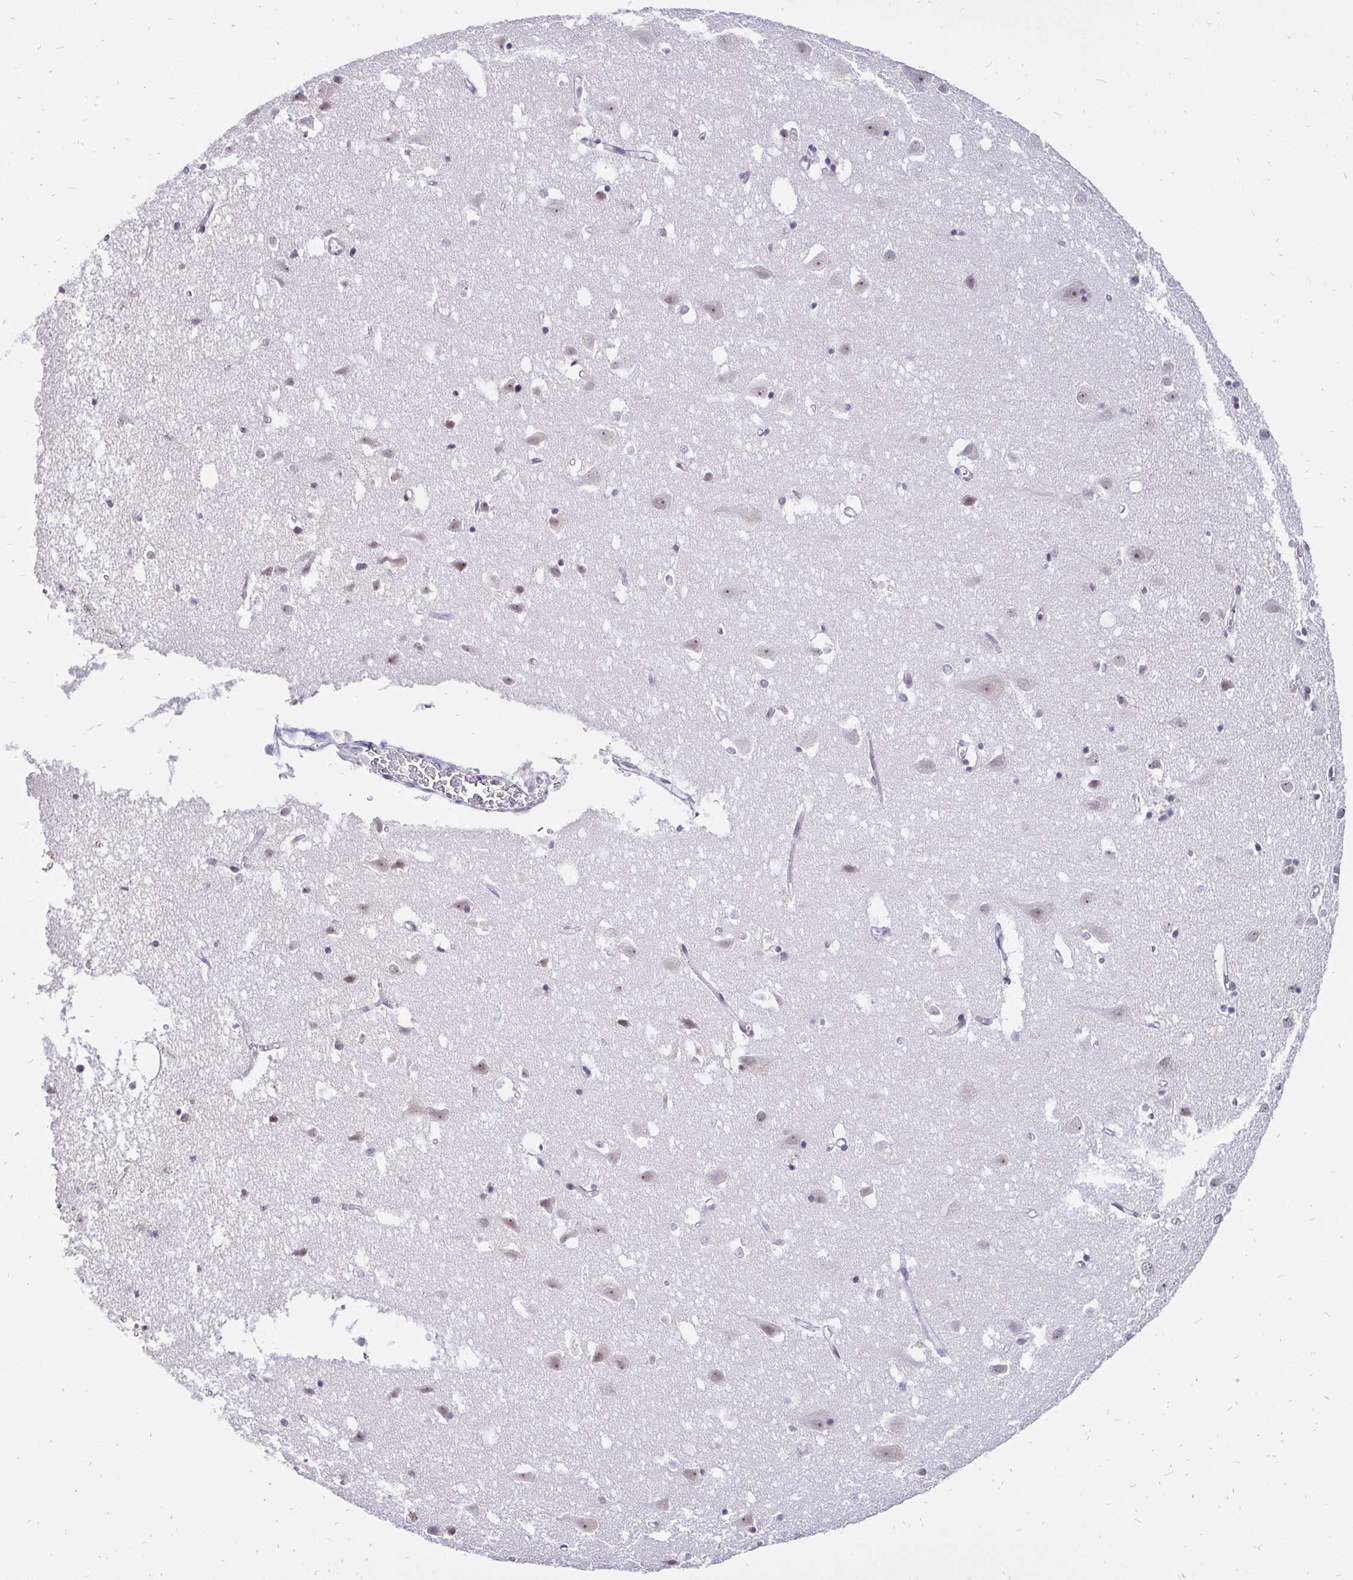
{"staining": {"intensity": "weak", "quantity": "25%-75%", "location": "nuclear"}, "tissue": "cerebral cortex", "cell_type": "Endothelial cells", "image_type": "normal", "snomed": [{"axis": "morphology", "description": "Normal tissue, NOS"}, {"axis": "topography", "description": "Cerebral cortex"}], "caption": "Cerebral cortex stained with a brown dye shows weak nuclear positive expression in about 25%-75% of endothelial cells.", "gene": "ZNF860", "patient": {"sex": "male", "age": 70}}